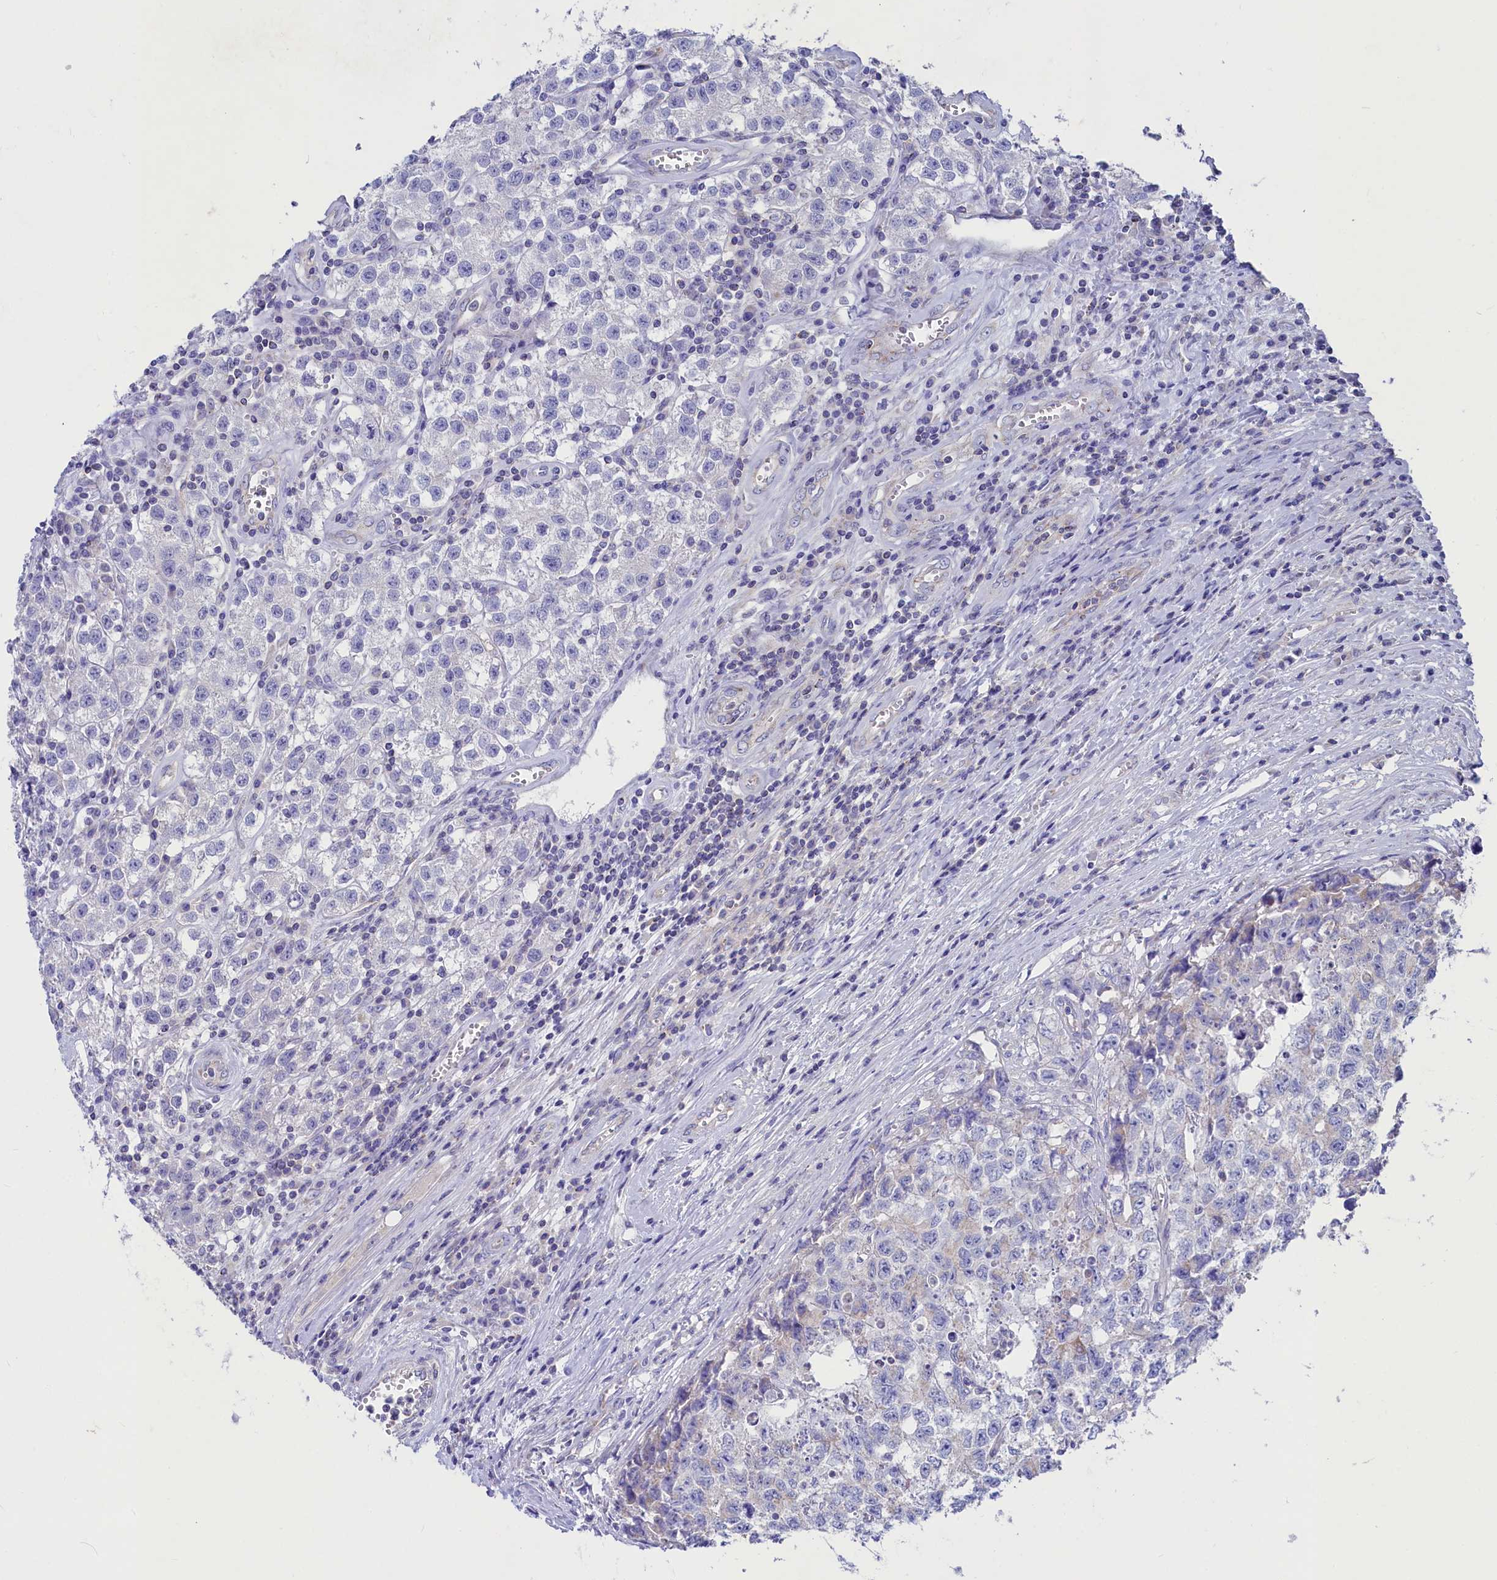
{"staining": {"intensity": "negative", "quantity": "none", "location": "none"}, "tissue": "testis cancer", "cell_type": "Tumor cells", "image_type": "cancer", "snomed": [{"axis": "morphology", "description": "Seminoma, NOS"}, {"axis": "morphology", "description": "Carcinoma, Embryonal, NOS"}, {"axis": "topography", "description": "Testis"}], "caption": "Testis cancer (embryonal carcinoma) stained for a protein using immunohistochemistry (IHC) demonstrates no staining tumor cells.", "gene": "VPS26B", "patient": {"sex": "male", "age": 43}}